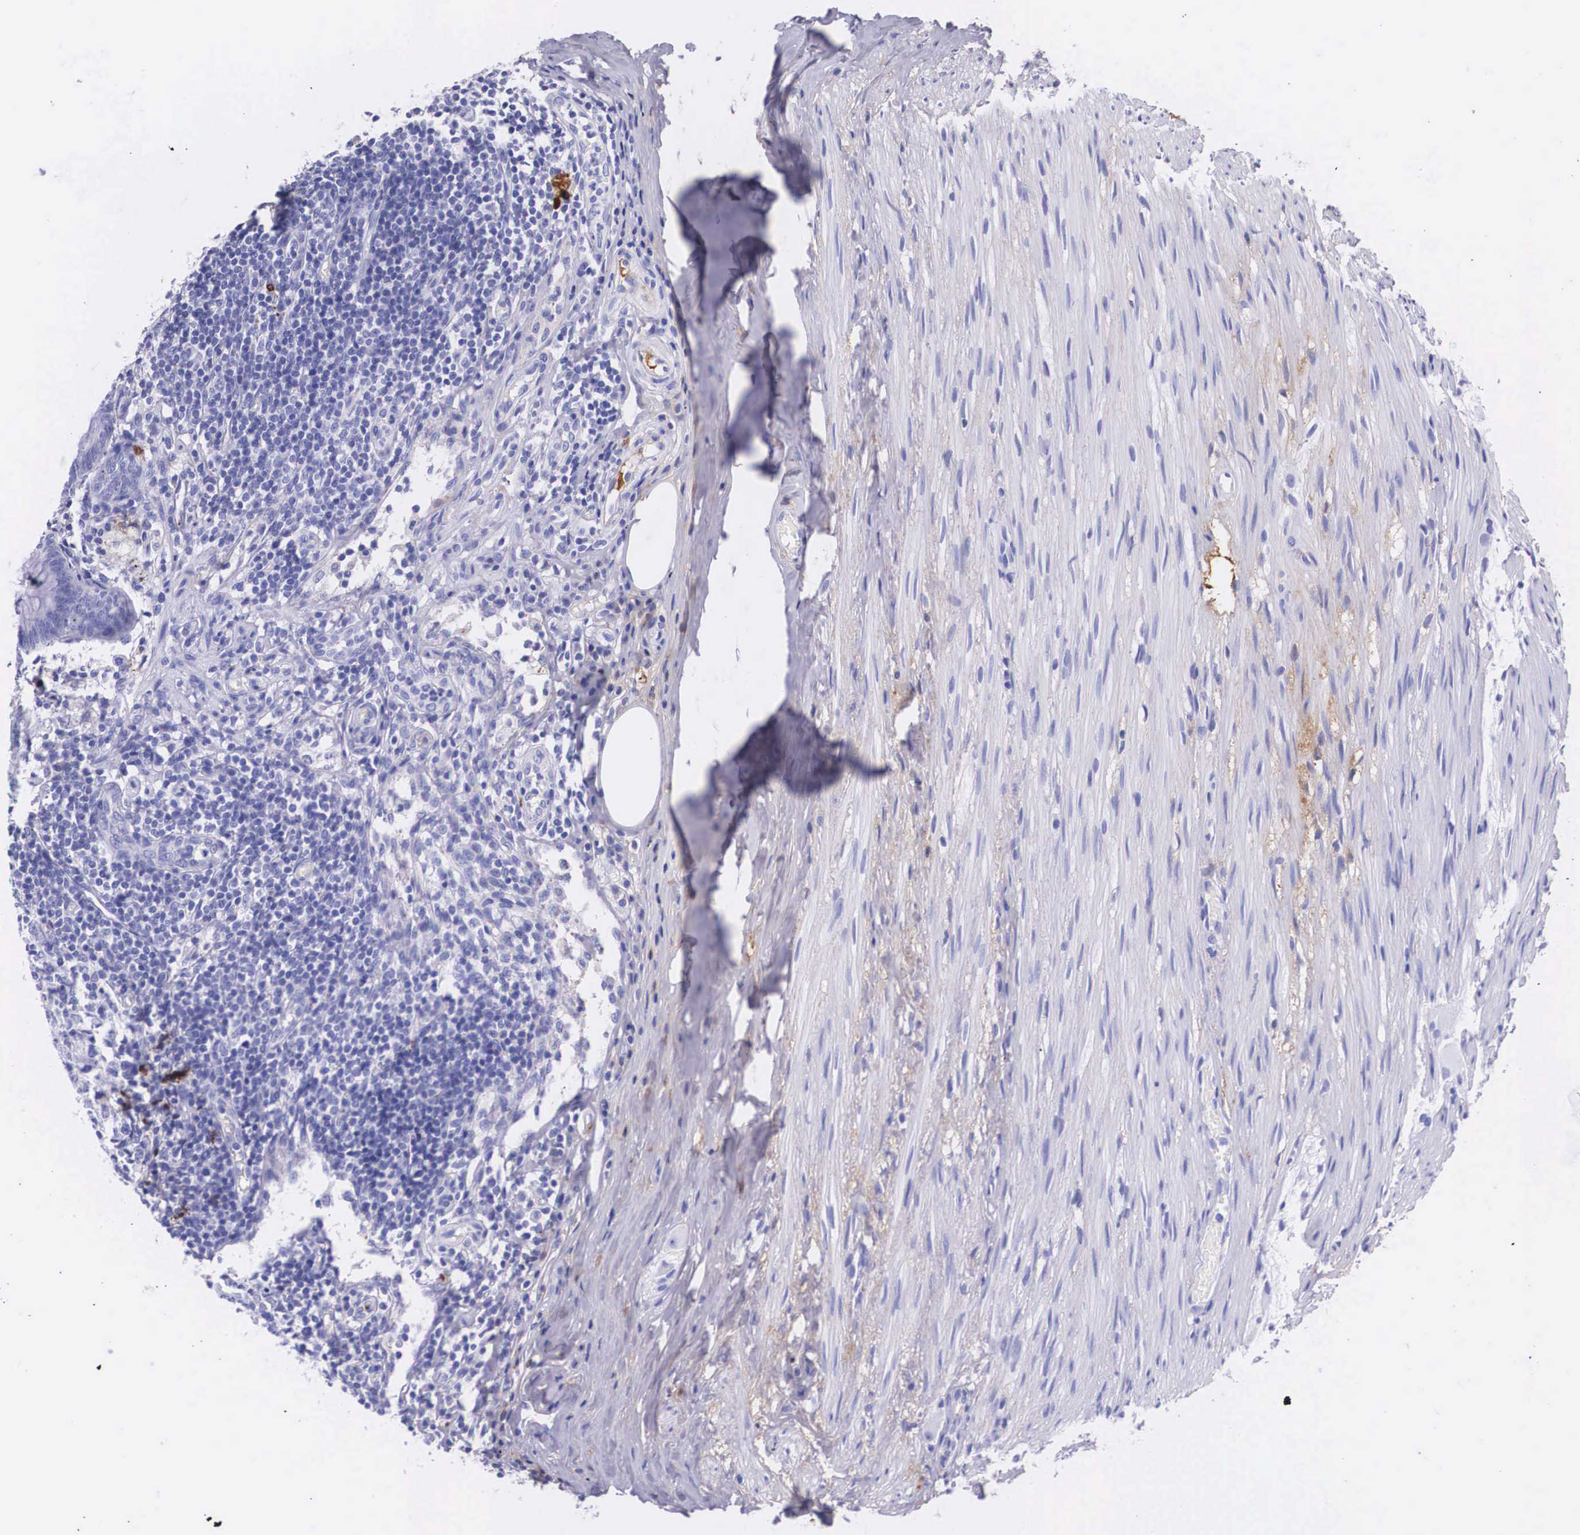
{"staining": {"intensity": "negative", "quantity": "none", "location": "none"}, "tissue": "appendix", "cell_type": "Glandular cells", "image_type": "normal", "snomed": [{"axis": "morphology", "description": "Normal tissue, NOS"}, {"axis": "topography", "description": "Appendix"}], "caption": "This is an immunohistochemistry micrograph of normal human appendix. There is no positivity in glandular cells.", "gene": "PLG", "patient": {"sex": "female", "age": 34}}